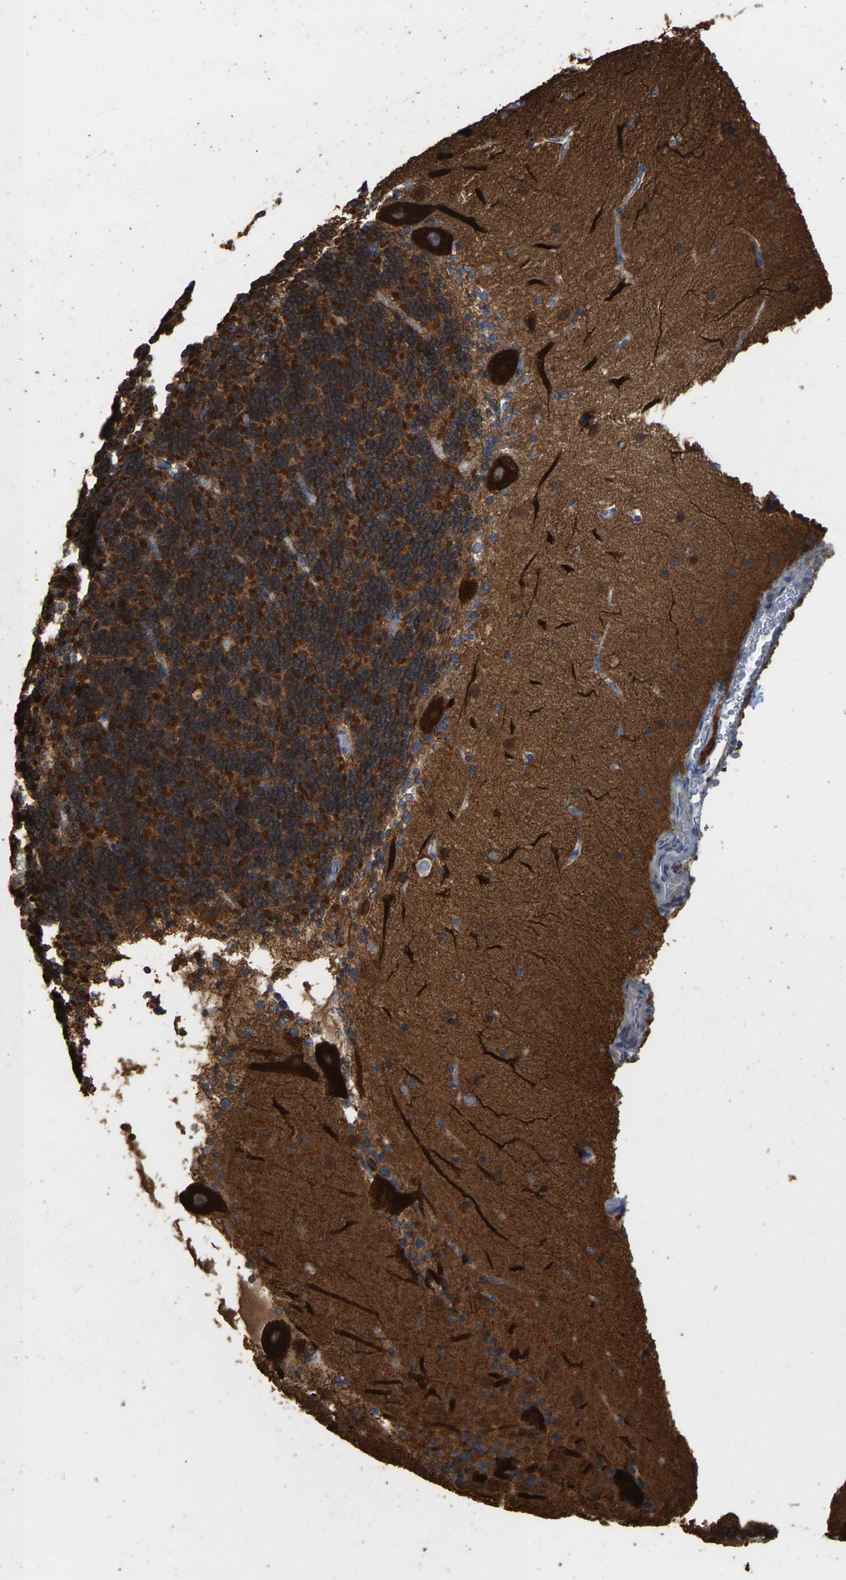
{"staining": {"intensity": "strong", "quantity": ">75%", "location": "cytoplasmic/membranous"}, "tissue": "cerebellum", "cell_type": "Cells in granular layer", "image_type": "normal", "snomed": [{"axis": "morphology", "description": "Normal tissue, NOS"}, {"axis": "topography", "description": "Cerebellum"}], "caption": "Immunohistochemistry (IHC) (DAB) staining of benign cerebellum demonstrates strong cytoplasmic/membranous protein positivity in approximately >75% of cells in granular layer. Nuclei are stained in blue.", "gene": "NCS1", "patient": {"sex": "female", "age": 54}}